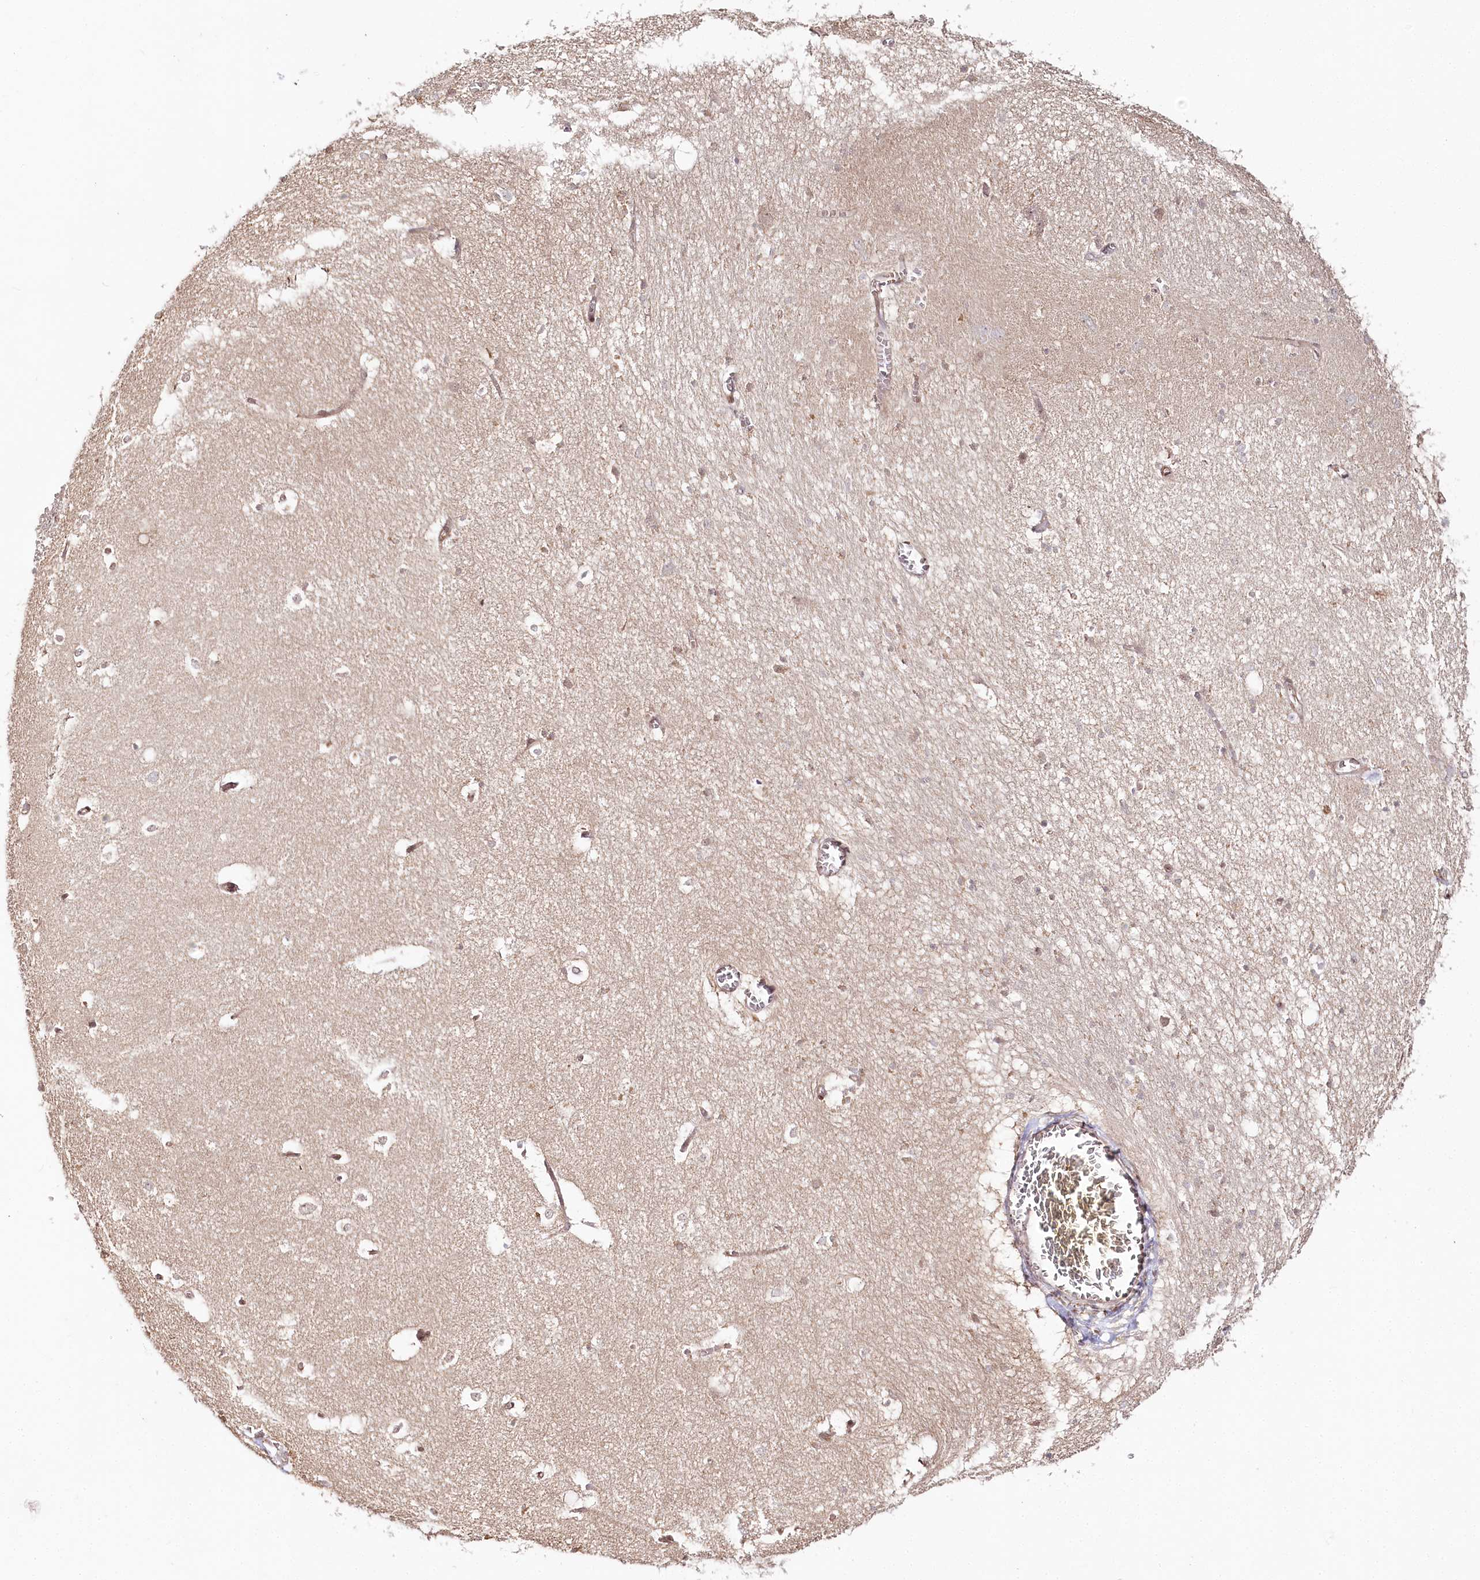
{"staining": {"intensity": "weak", "quantity": "<25%", "location": "cytoplasmic/membranous"}, "tissue": "hippocampus", "cell_type": "Glial cells", "image_type": "normal", "snomed": [{"axis": "morphology", "description": "Normal tissue, NOS"}, {"axis": "topography", "description": "Hippocampus"}], "caption": "Image shows no significant protein expression in glial cells of benign hippocampus. Brightfield microscopy of IHC stained with DAB (brown) and hematoxylin (blue), captured at high magnification.", "gene": "OTUD4", "patient": {"sex": "female", "age": 64}}